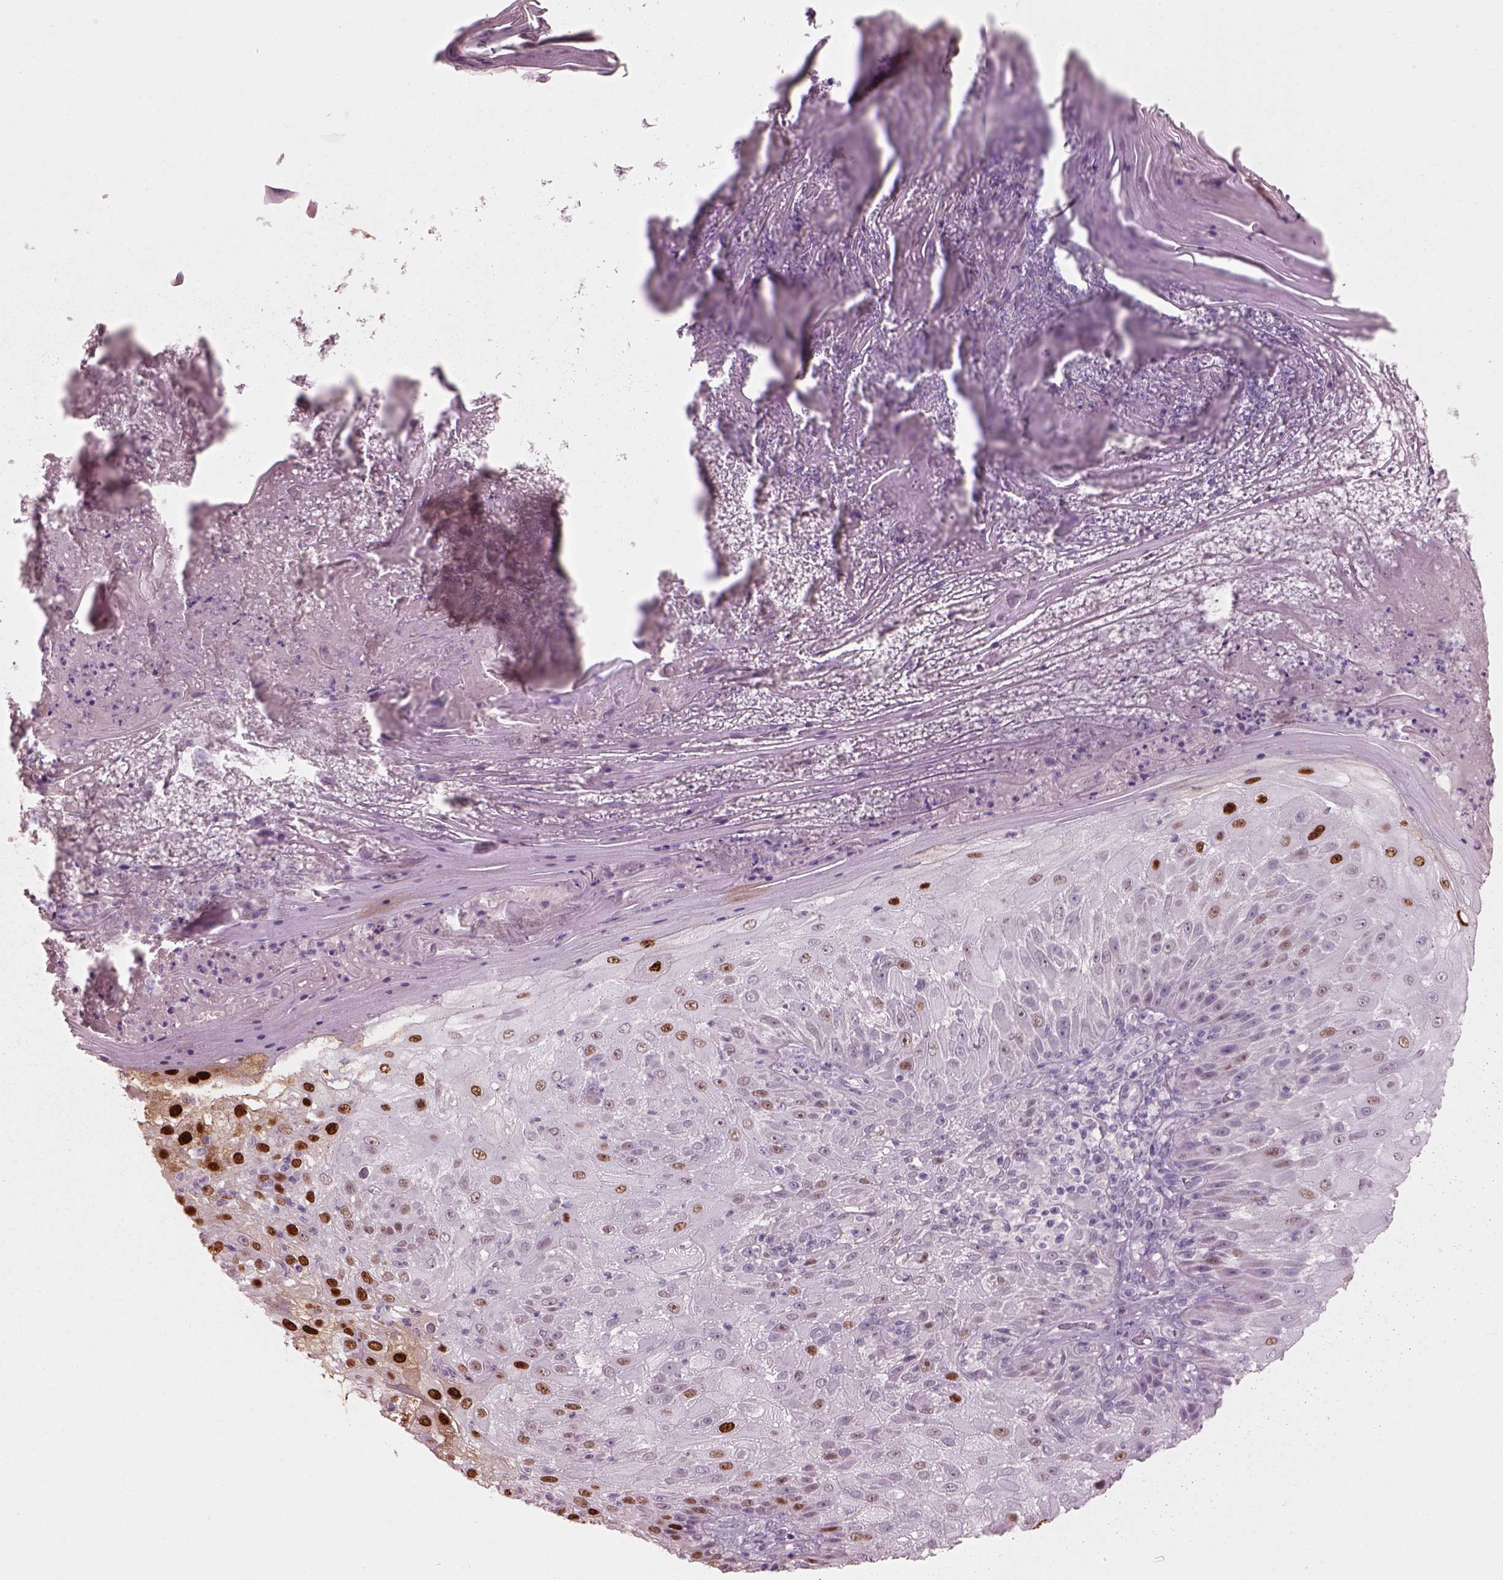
{"staining": {"intensity": "strong", "quantity": "25%-75%", "location": "nuclear"}, "tissue": "skin cancer", "cell_type": "Tumor cells", "image_type": "cancer", "snomed": [{"axis": "morphology", "description": "Normal tissue, NOS"}, {"axis": "morphology", "description": "Squamous cell carcinoma, NOS"}, {"axis": "topography", "description": "Skin"}], "caption": "Immunohistochemical staining of human squamous cell carcinoma (skin) shows high levels of strong nuclear protein staining in about 25%-75% of tumor cells. Nuclei are stained in blue.", "gene": "SOX9", "patient": {"sex": "female", "age": 83}}